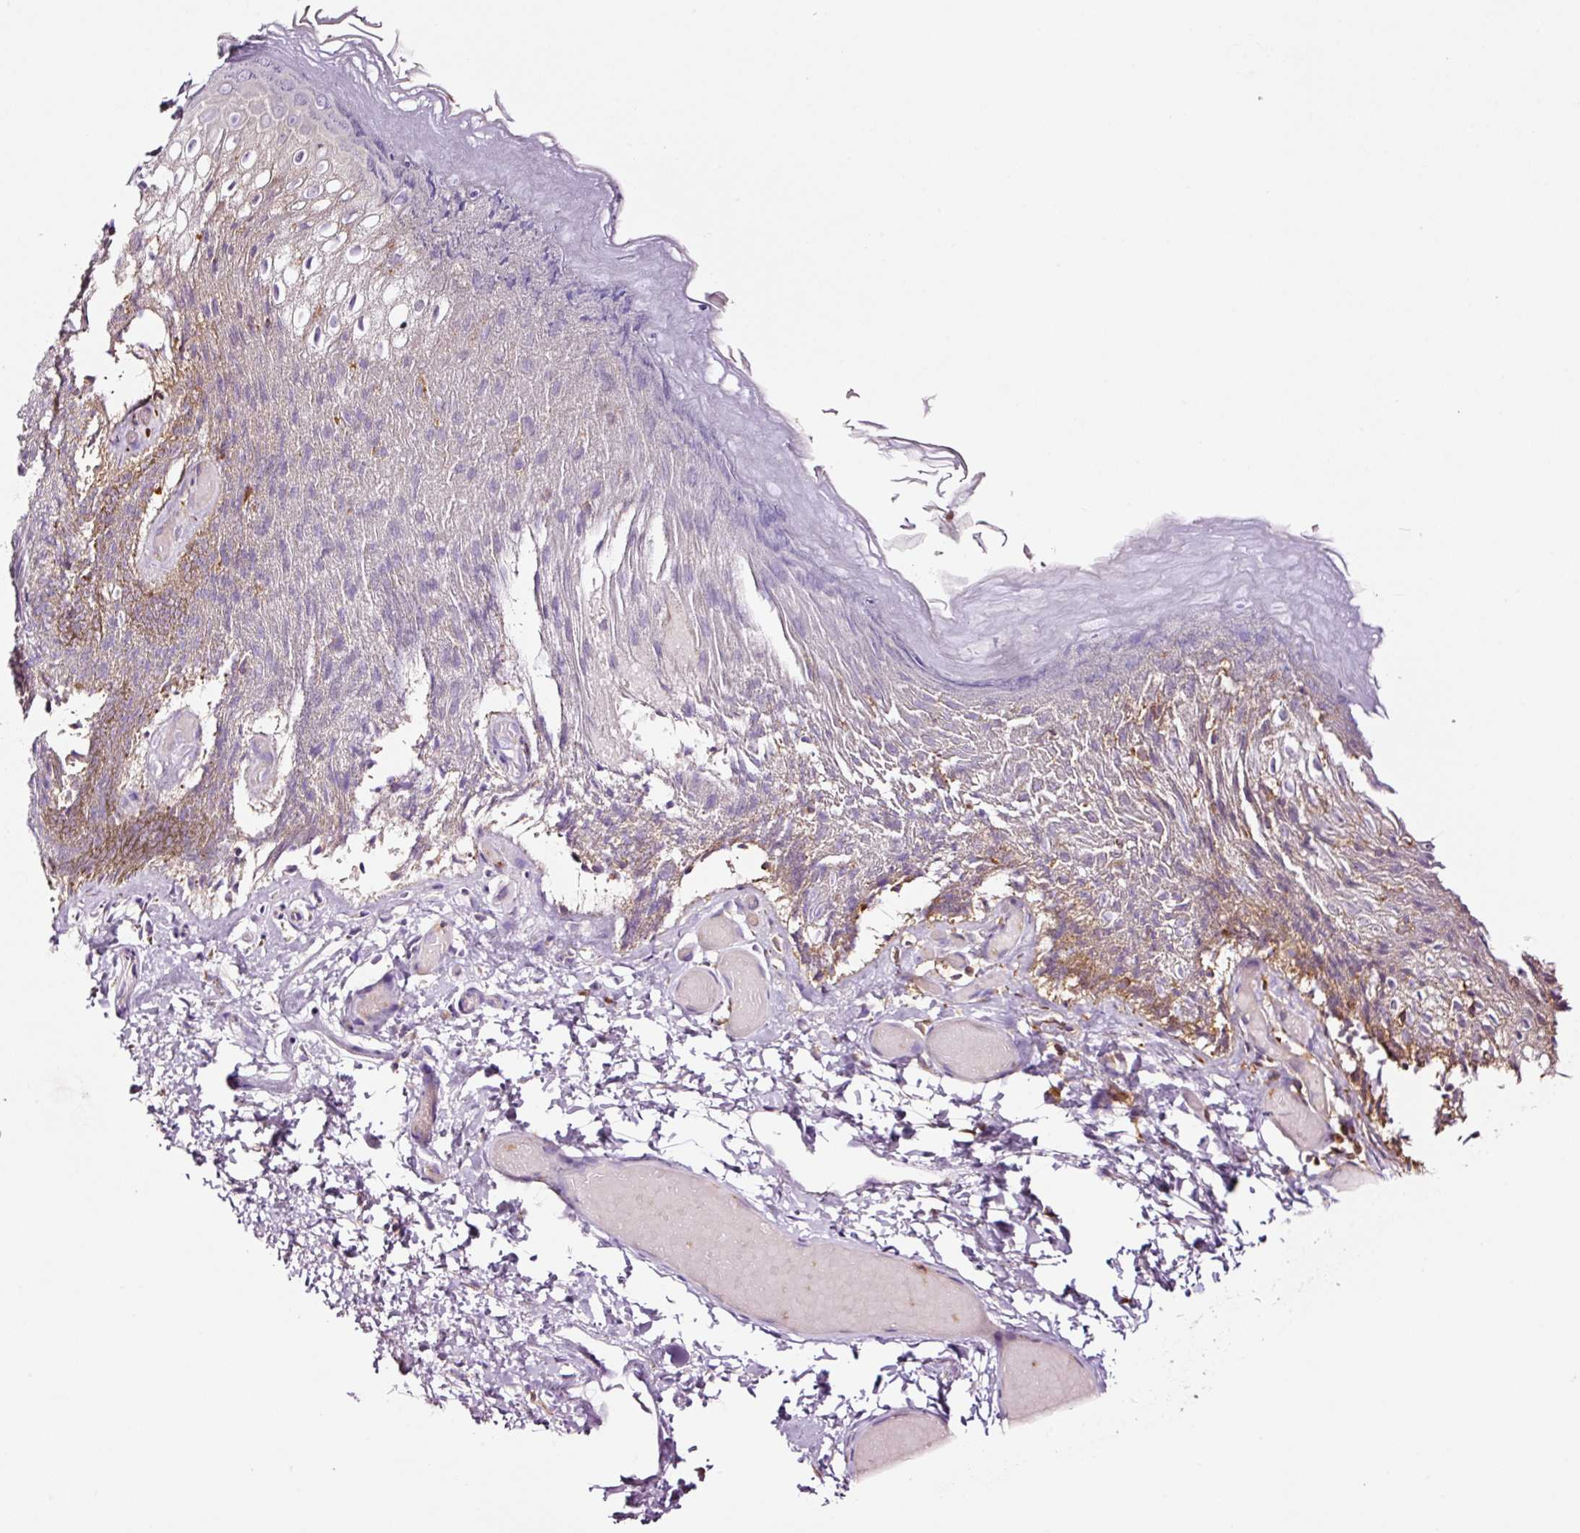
{"staining": {"intensity": "moderate", "quantity": "<25%", "location": "cytoplasmic/membranous"}, "tissue": "skin", "cell_type": "Epidermal cells", "image_type": "normal", "snomed": [{"axis": "morphology", "description": "Normal tissue, NOS"}, {"axis": "topography", "description": "Anal"}], "caption": "IHC (DAB) staining of unremarkable human skin displays moderate cytoplasmic/membranous protein staining in approximately <25% of epidermal cells.", "gene": "METAP1", "patient": {"sex": "female", "age": 40}}